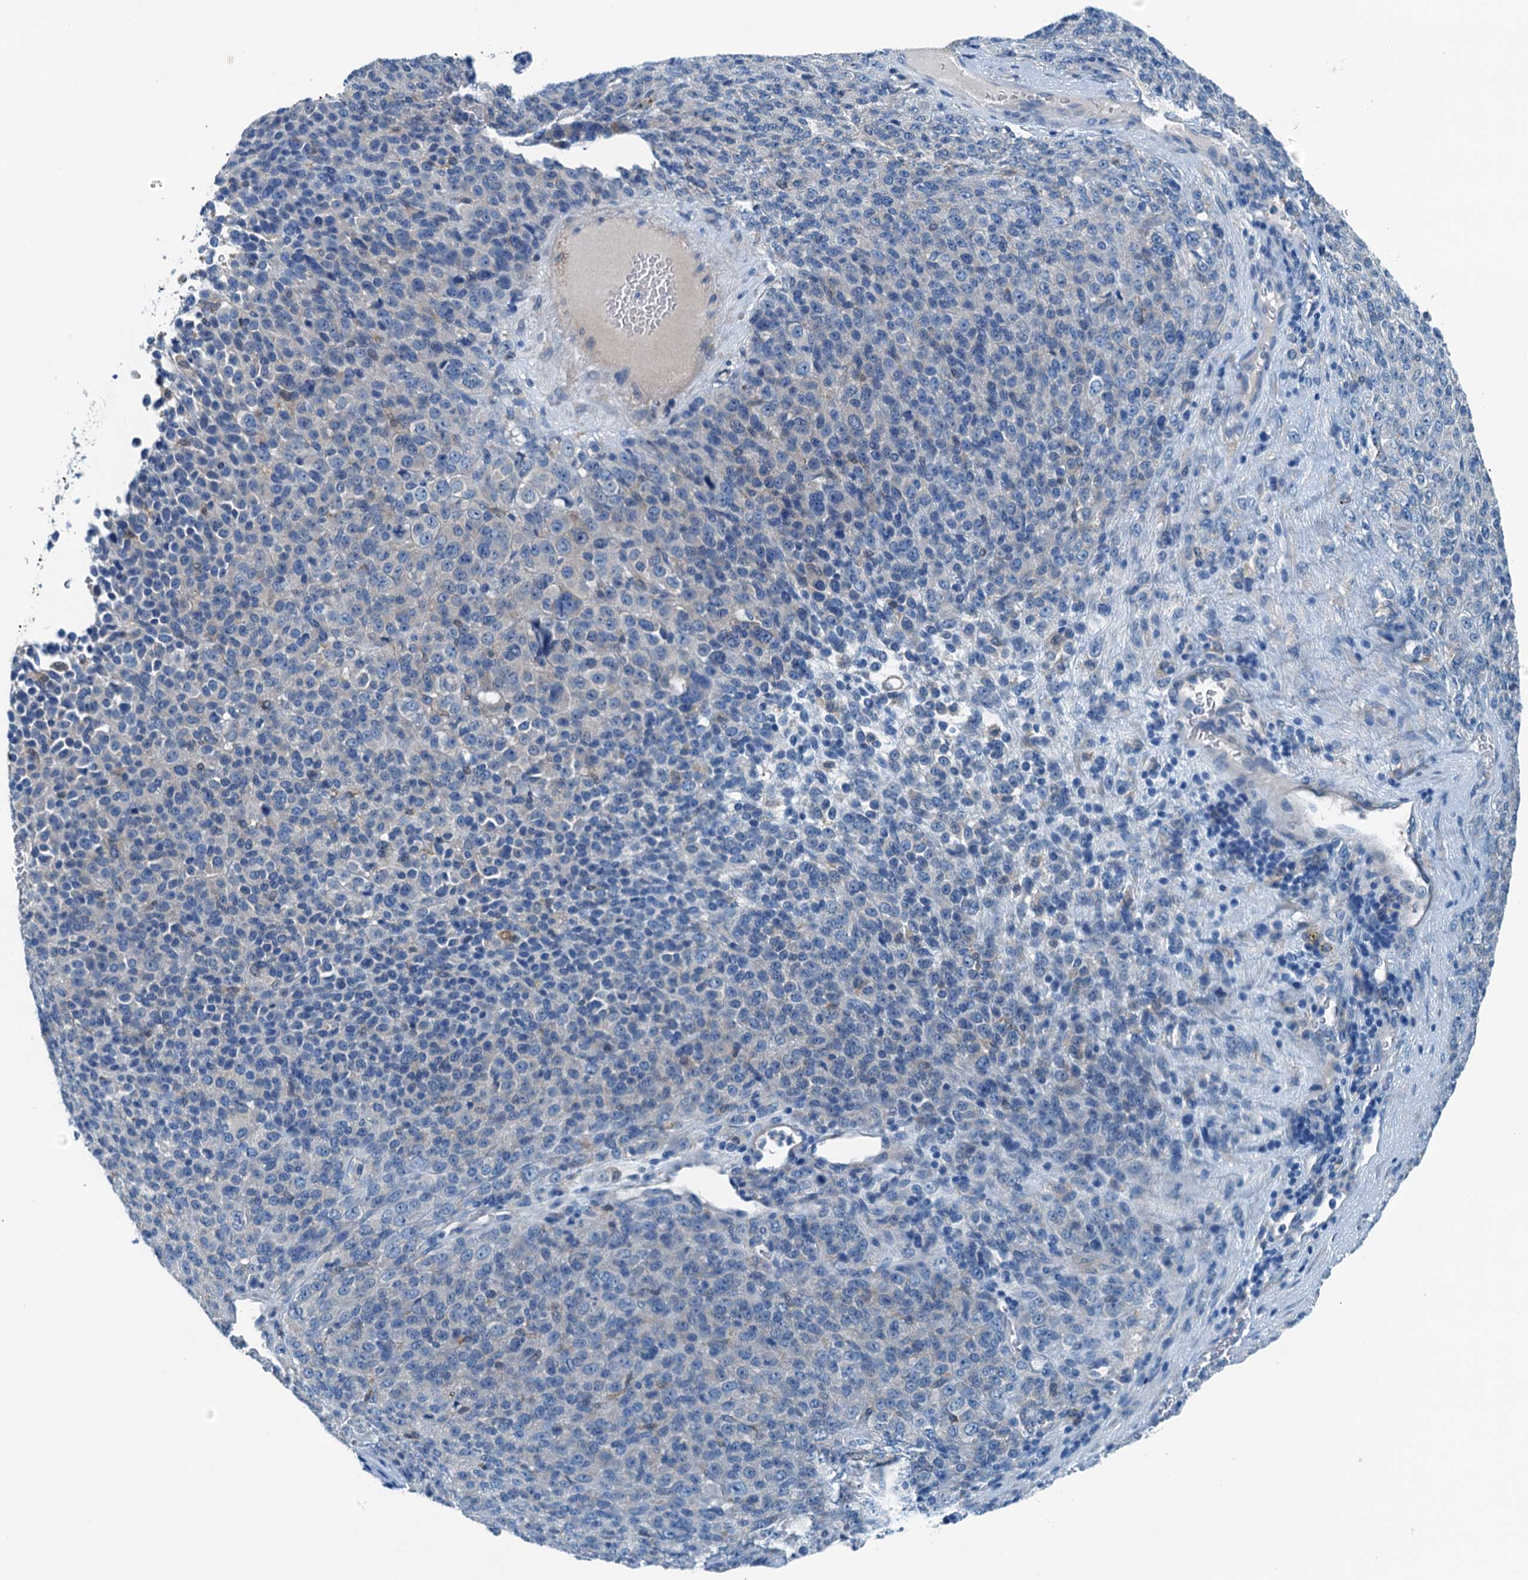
{"staining": {"intensity": "negative", "quantity": "none", "location": "none"}, "tissue": "melanoma", "cell_type": "Tumor cells", "image_type": "cancer", "snomed": [{"axis": "morphology", "description": "Malignant melanoma, Metastatic site"}, {"axis": "topography", "description": "Brain"}], "caption": "Tumor cells show no significant staining in melanoma.", "gene": "RAB3IL1", "patient": {"sex": "female", "age": 56}}